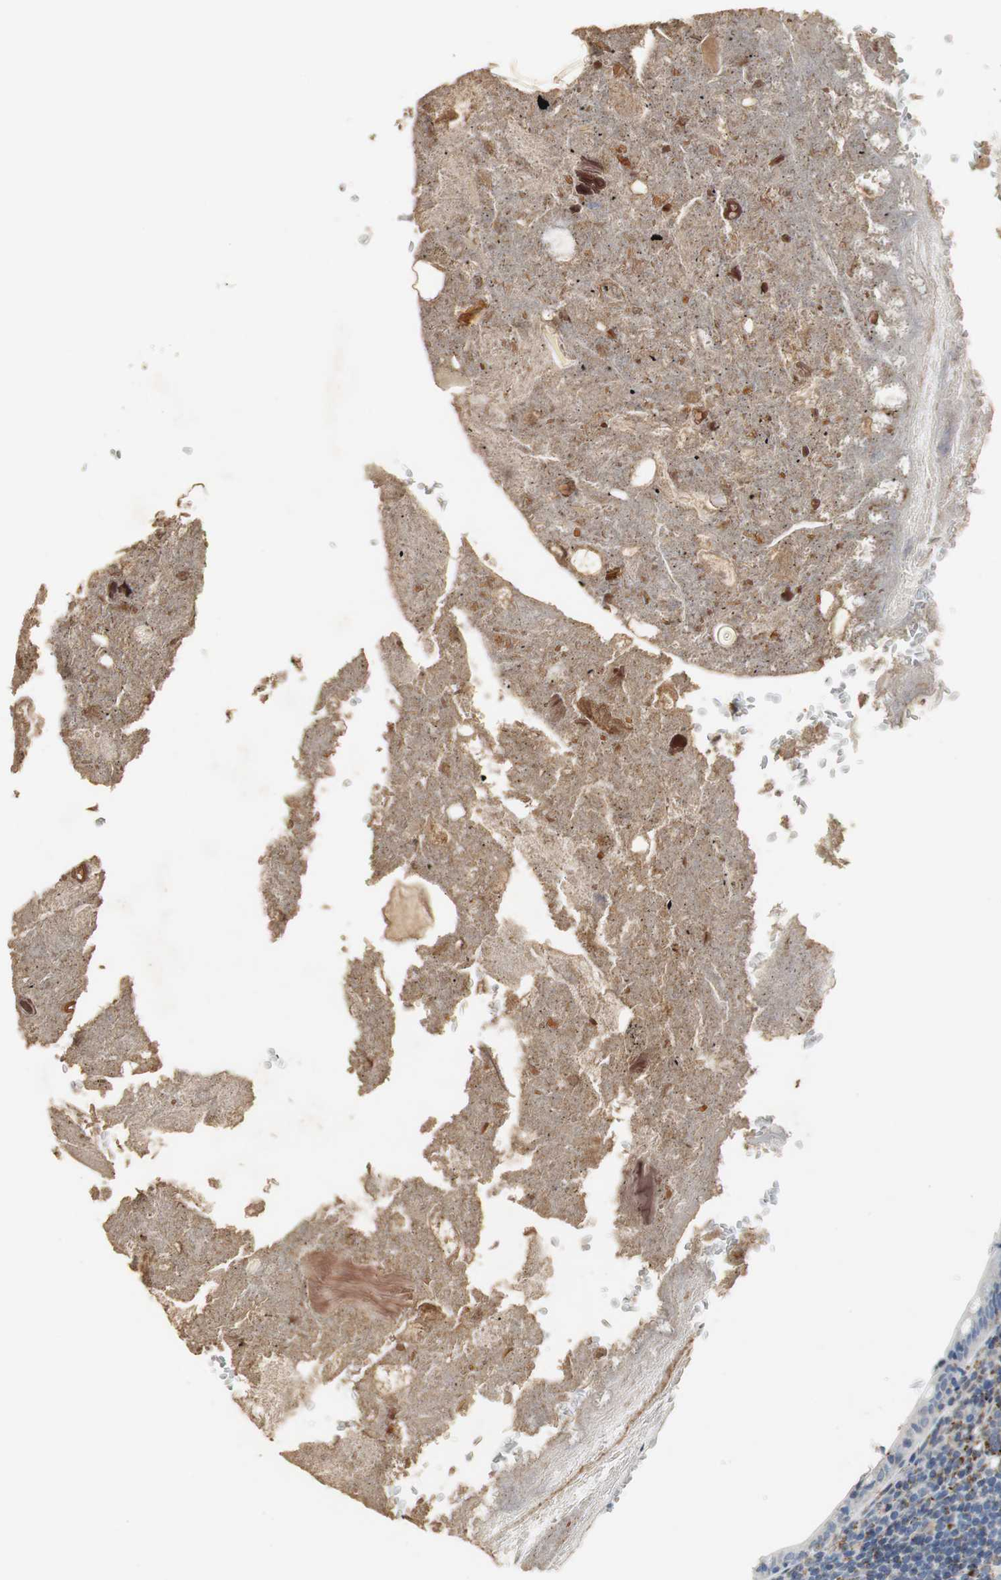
{"staining": {"intensity": "strong", "quantity": ">75%", "location": "cytoplasmic/membranous"}, "tissue": "appendix", "cell_type": "Glandular cells", "image_type": "normal", "snomed": [{"axis": "morphology", "description": "Normal tissue, NOS"}, {"axis": "topography", "description": "Appendix"}], "caption": "Protein analysis of benign appendix shows strong cytoplasmic/membranous staining in about >75% of glandular cells.", "gene": "C1QTNF7", "patient": {"sex": "female", "age": 10}}